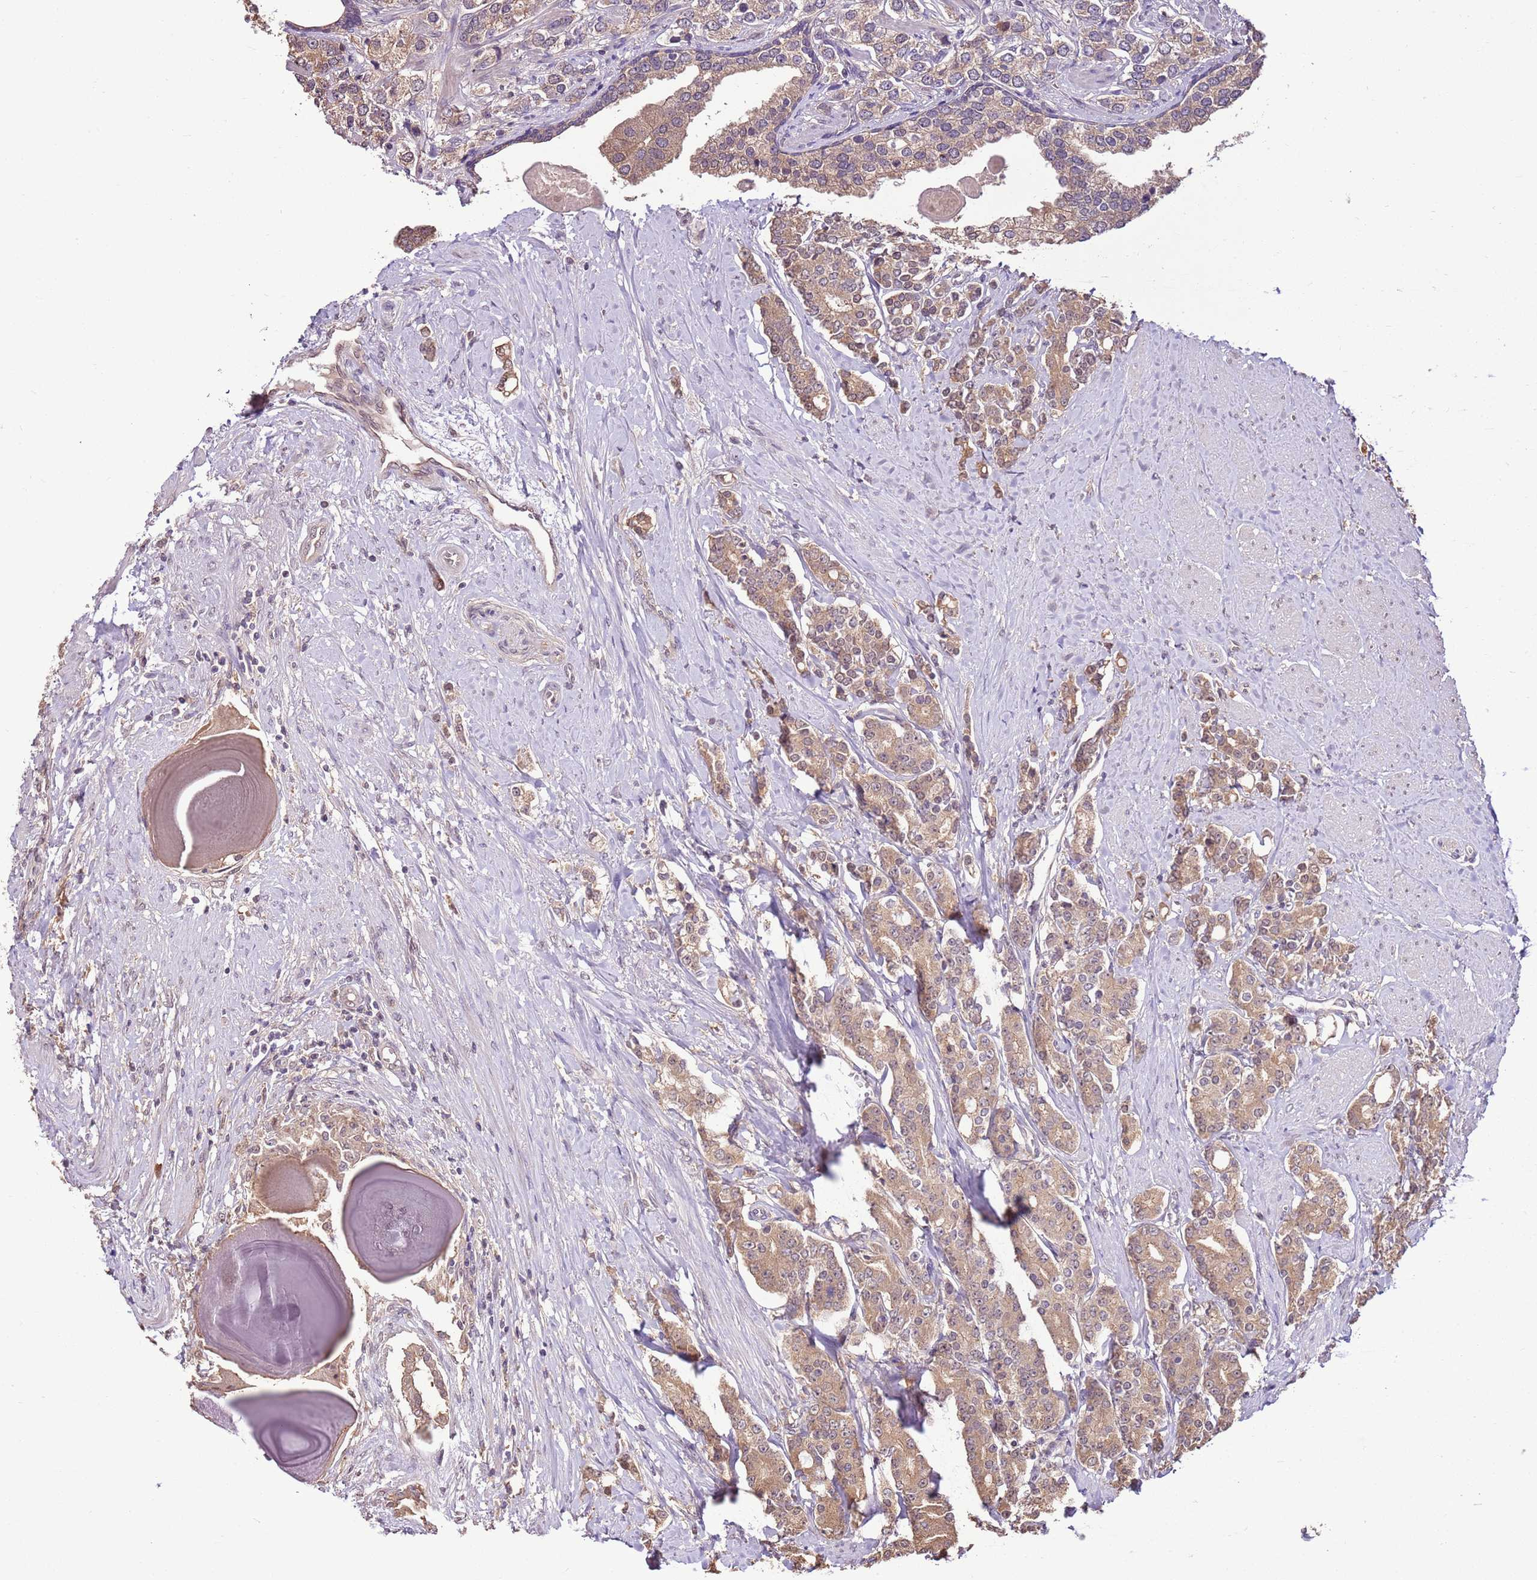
{"staining": {"intensity": "weak", "quantity": ">75%", "location": "cytoplasmic/membranous"}, "tissue": "prostate cancer", "cell_type": "Tumor cells", "image_type": "cancer", "snomed": [{"axis": "morphology", "description": "Adenocarcinoma, High grade"}, {"axis": "topography", "description": "Prostate"}], "caption": "A micrograph showing weak cytoplasmic/membranous expression in approximately >75% of tumor cells in adenocarcinoma (high-grade) (prostate), as visualized by brown immunohistochemical staining.", "gene": "BBS5", "patient": {"sex": "male", "age": 62}}